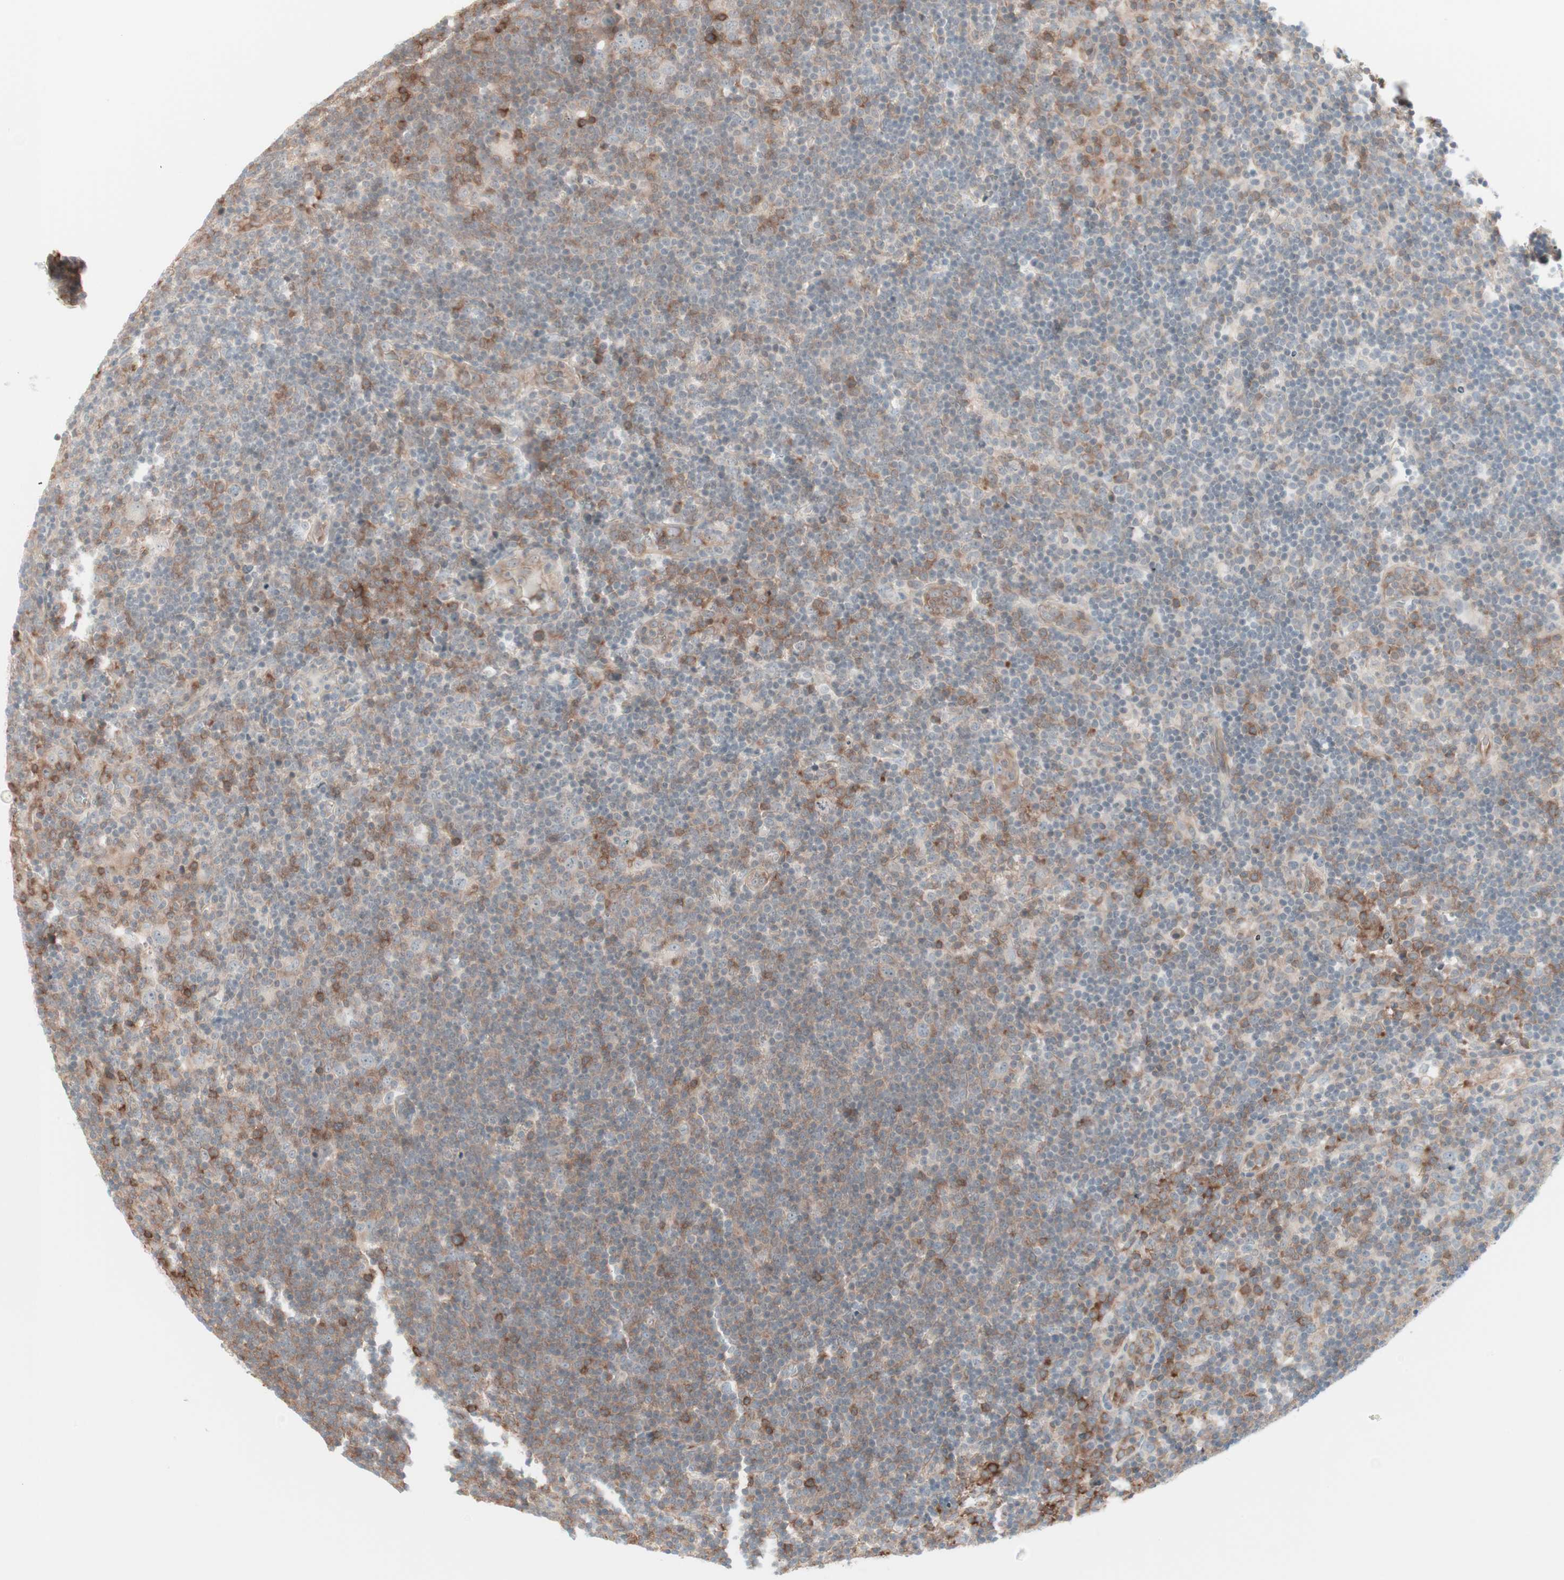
{"staining": {"intensity": "negative", "quantity": "none", "location": "none"}, "tissue": "lymphoma", "cell_type": "Tumor cells", "image_type": "cancer", "snomed": [{"axis": "morphology", "description": "Hodgkin's disease, NOS"}, {"axis": "topography", "description": "Lymph node"}], "caption": "Lymphoma was stained to show a protein in brown. There is no significant staining in tumor cells.", "gene": "TCP11L1", "patient": {"sex": "female", "age": 57}}